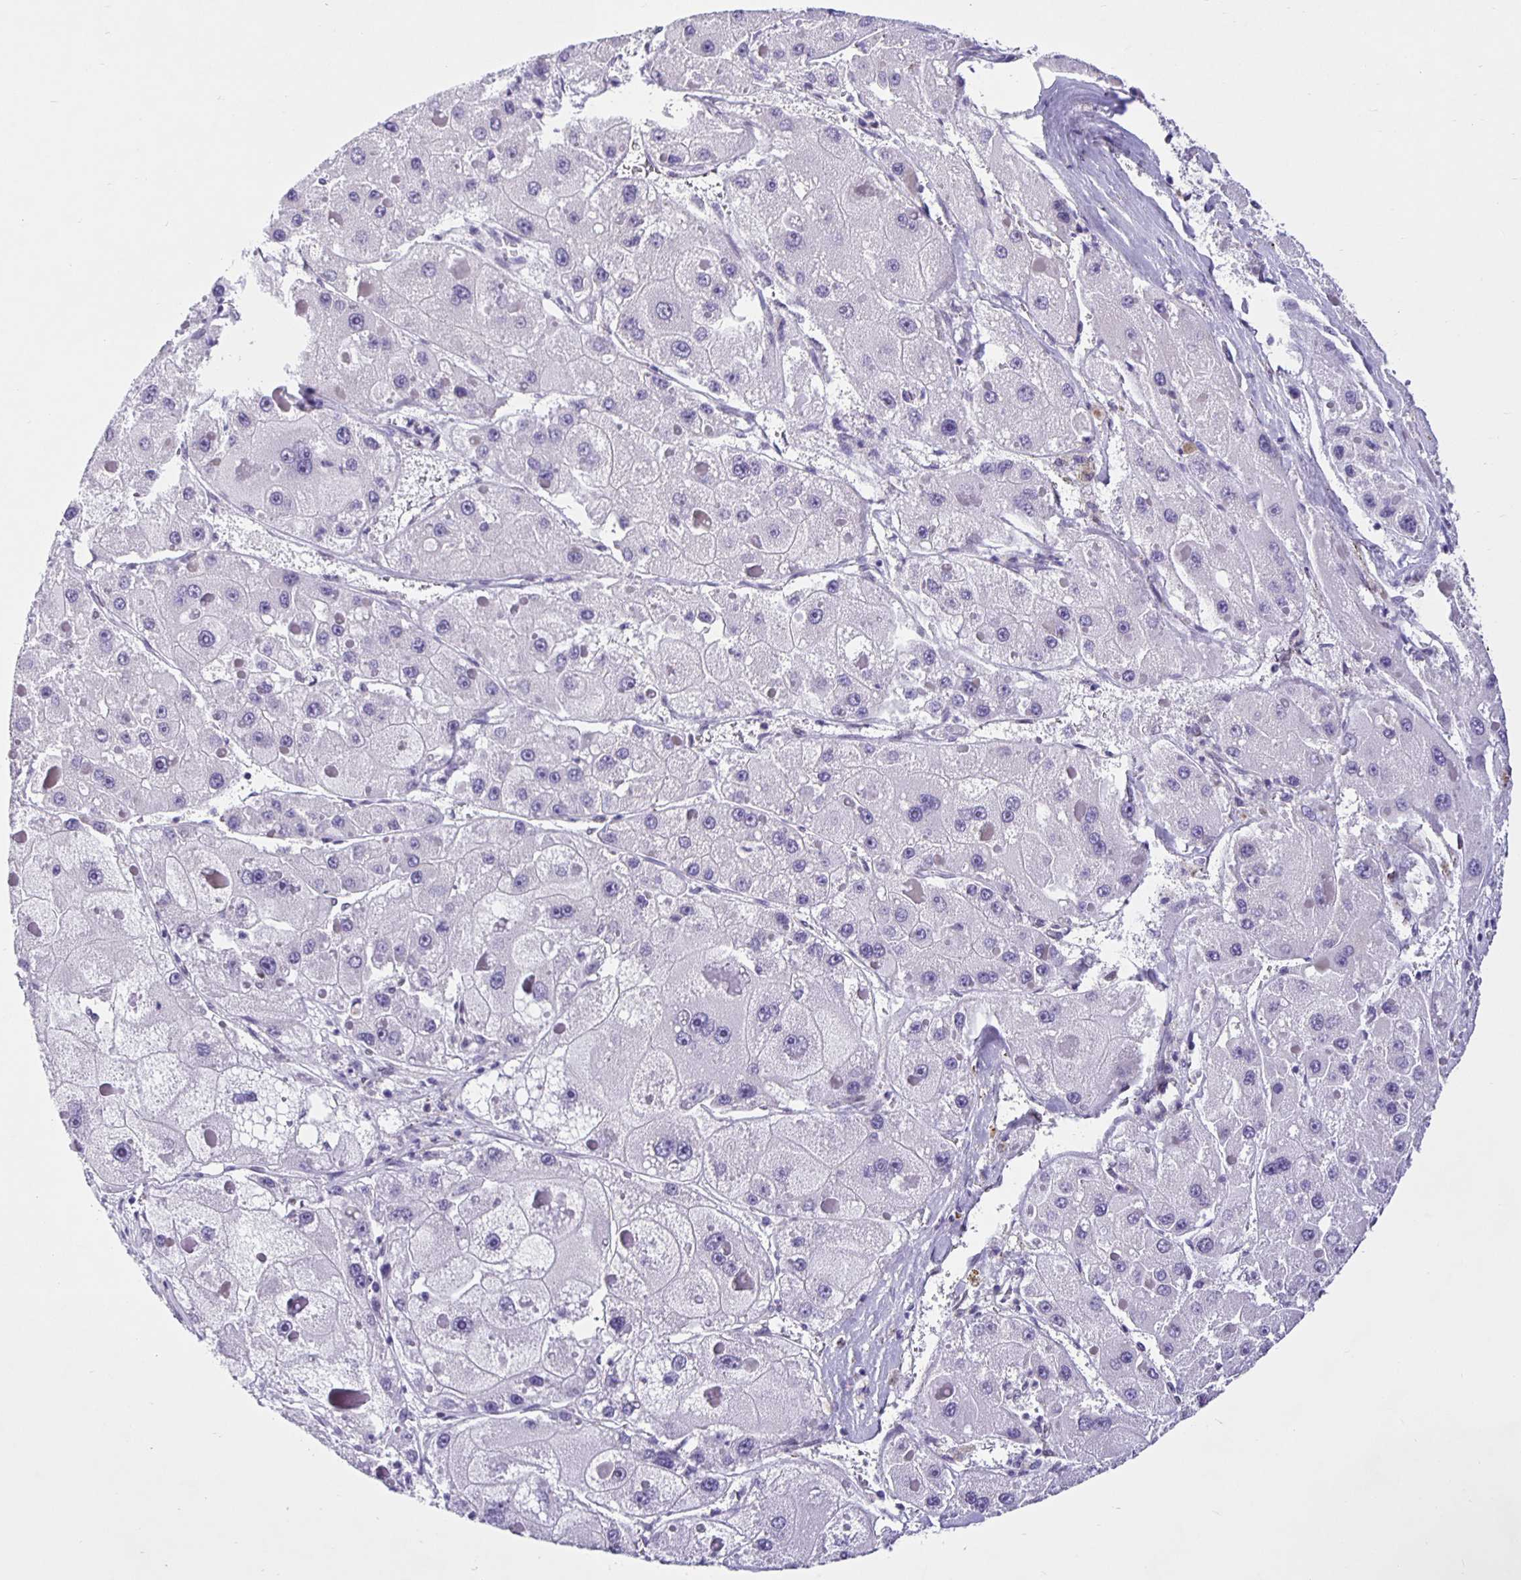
{"staining": {"intensity": "negative", "quantity": "none", "location": "none"}, "tissue": "liver cancer", "cell_type": "Tumor cells", "image_type": "cancer", "snomed": [{"axis": "morphology", "description": "Carcinoma, Hepatocellular, NOS"}, {"axis": "topography", "description": "Liver"}], "caption": "Immunohistochemistry image of liver cancer (hepatocellular carcinoma) stained for a protein (brown), which demonstrates no positivity in tumor cells.", "gene": "FOSL2", "patient": {"sex": "female", "age": 73}}